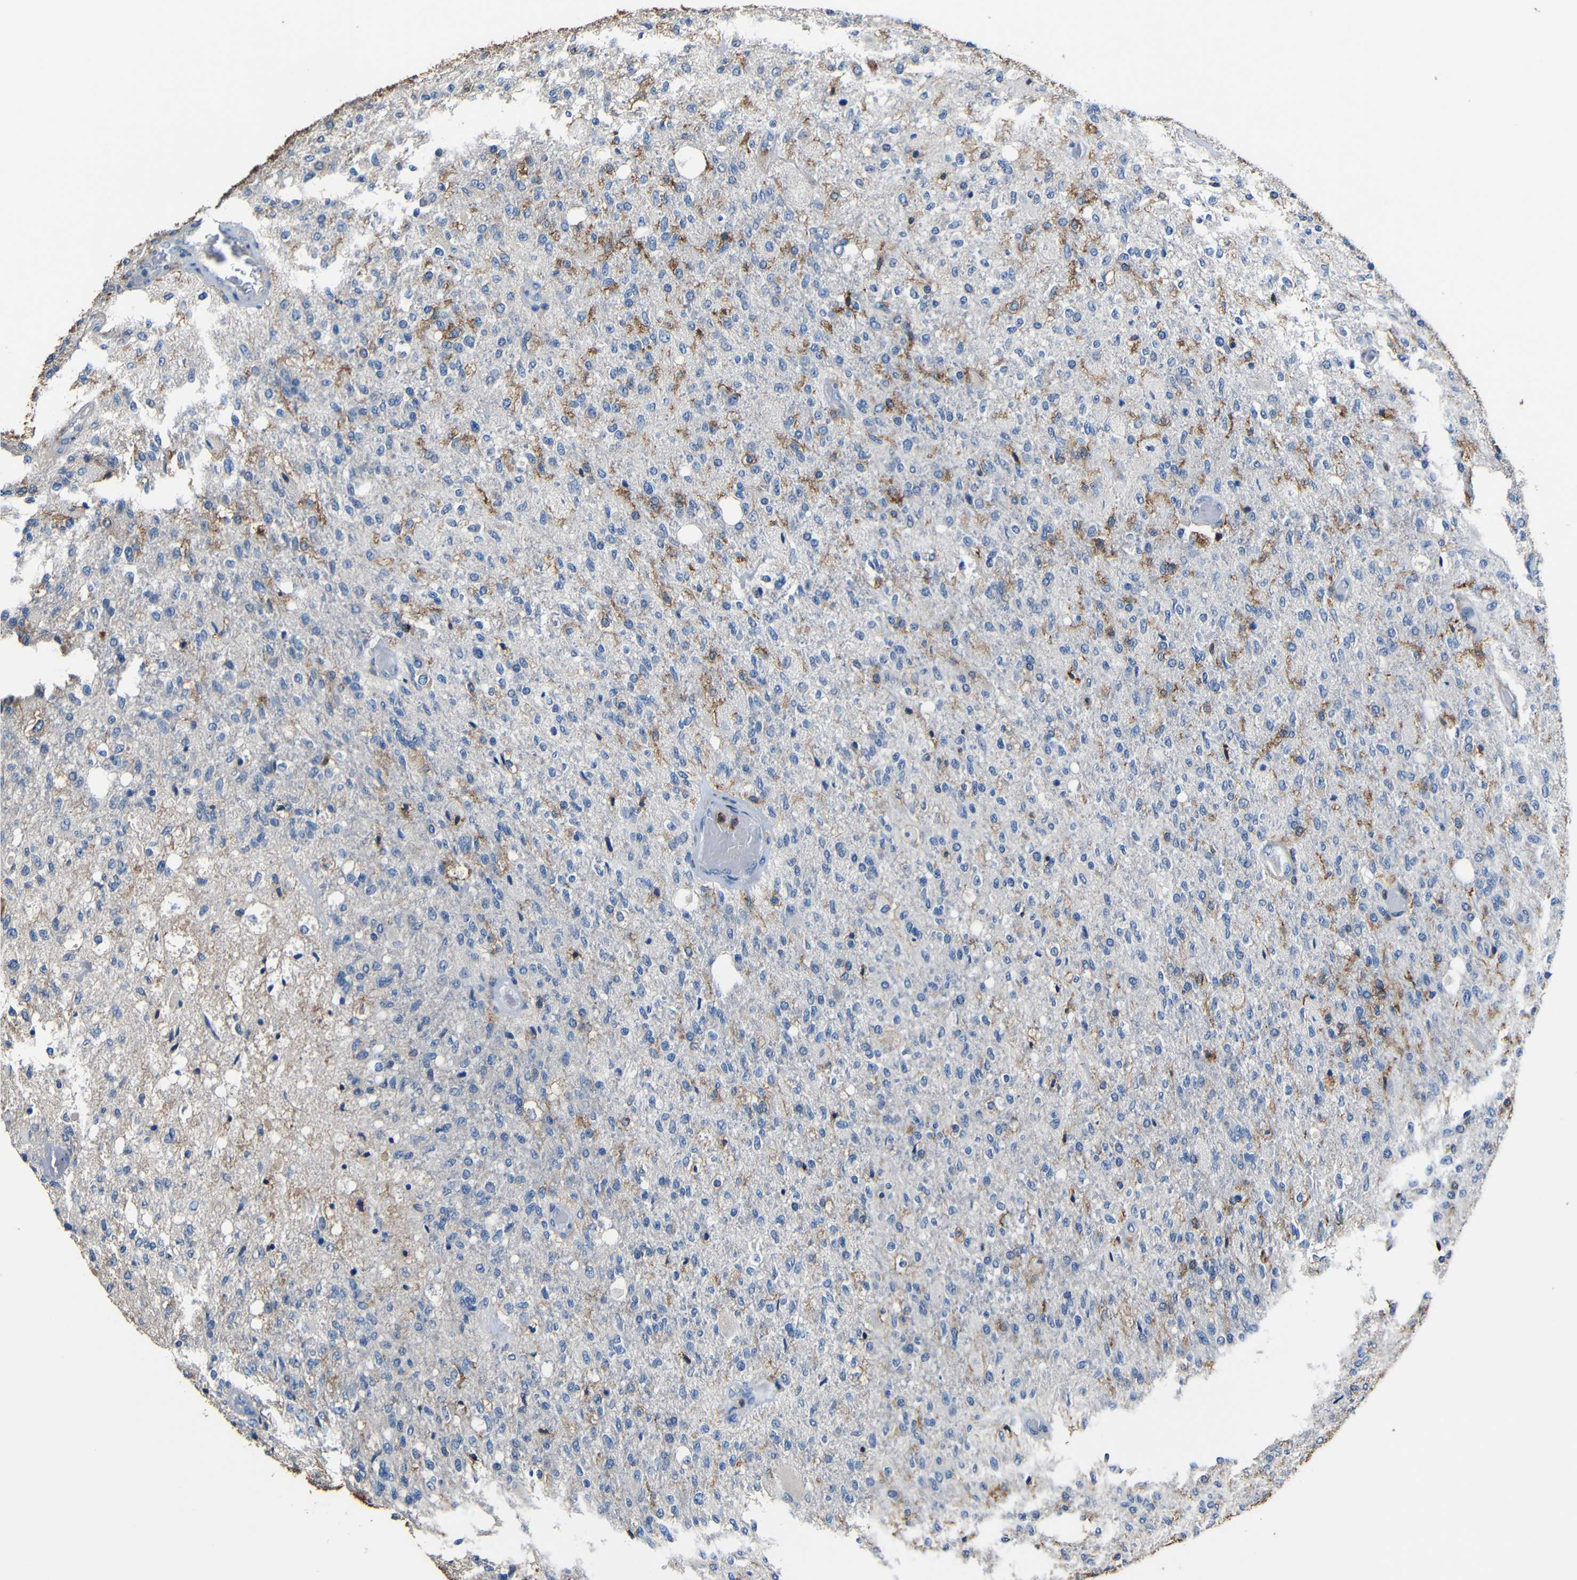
{"staining": {"intensity": "moderate", "quantity": "<25%", "location": "cytoplasmic/membranous"}, "tissue": "glioma", "cell_type": "Tumor cells", "image_type": "cancer", "snomed": [{"axis": "morphology", "description": "Normal tissue, NOS"}, {"axis": "morphology", "description": "Glioma, malignant, High grade"}, {"axis": "topography", "description": "Cerebral cortex"}], "caption": "Human glioma stained with a brown dye reveals moderate cytoplasmic/membranous positive staining in about <25% of tumor cells.", "gene": "P2RY12", "patient": {"sex": "male", "age": 77}}